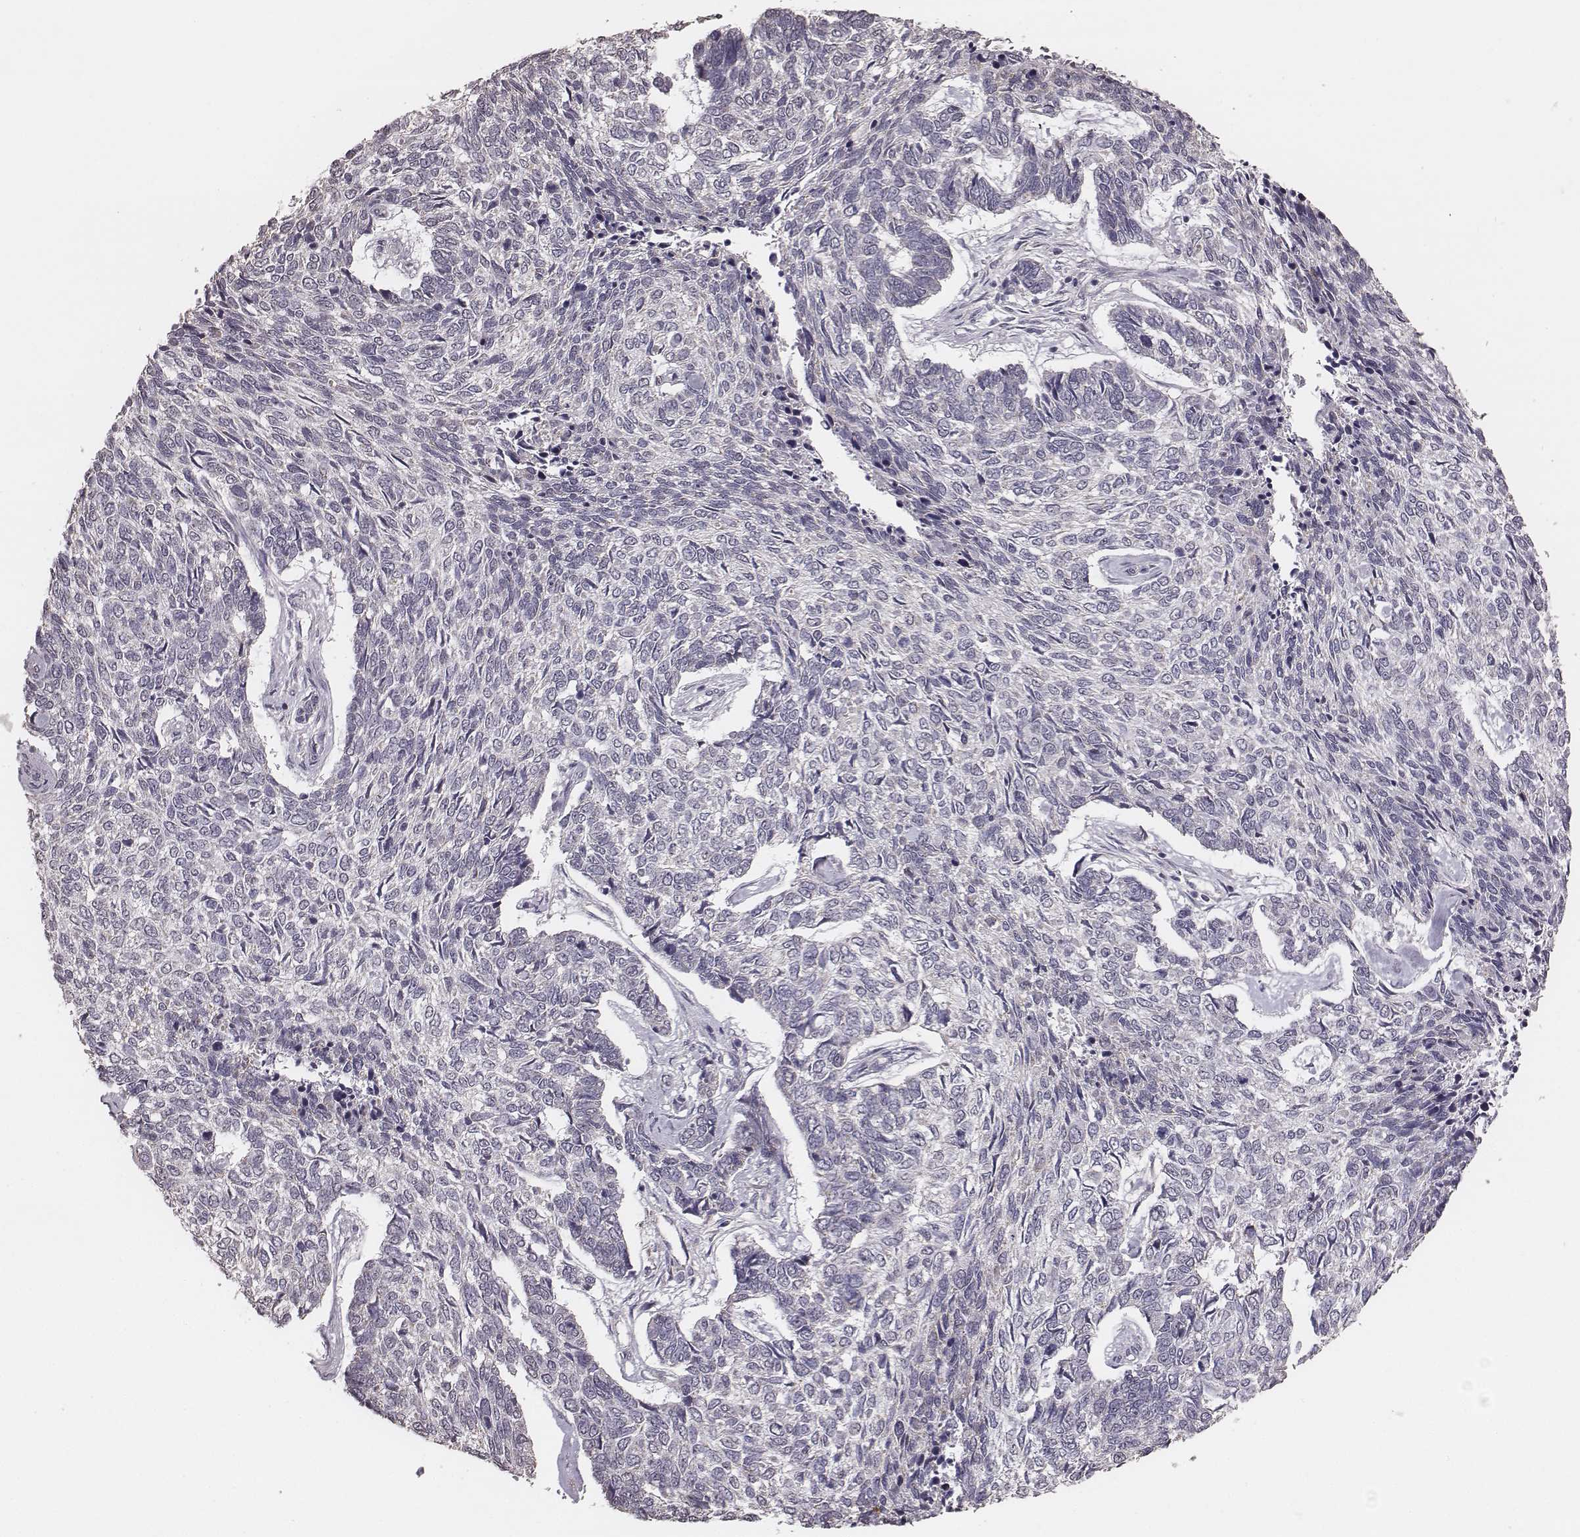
{"staining": {"intensity": "negative", "quantity": "none", "location": "none"}, "tissue": "skin cancer", "cell_type": "Tumor cells", "image_type": "cancer", "snomed": [{"axis": "morphology", "description": "Basal cell carcinoma"}, {"axis": "topography", "description": "Skin"}], "caption": "Immunohistochemistry photomicrograph of neoplastic tissue: skin cancer (basal cell carcinoma) stained with DAB shows no significant protein positivity in tumor cells.", "gene": "SLC7A4", "patient": {"sex": "female", "age": 65}}